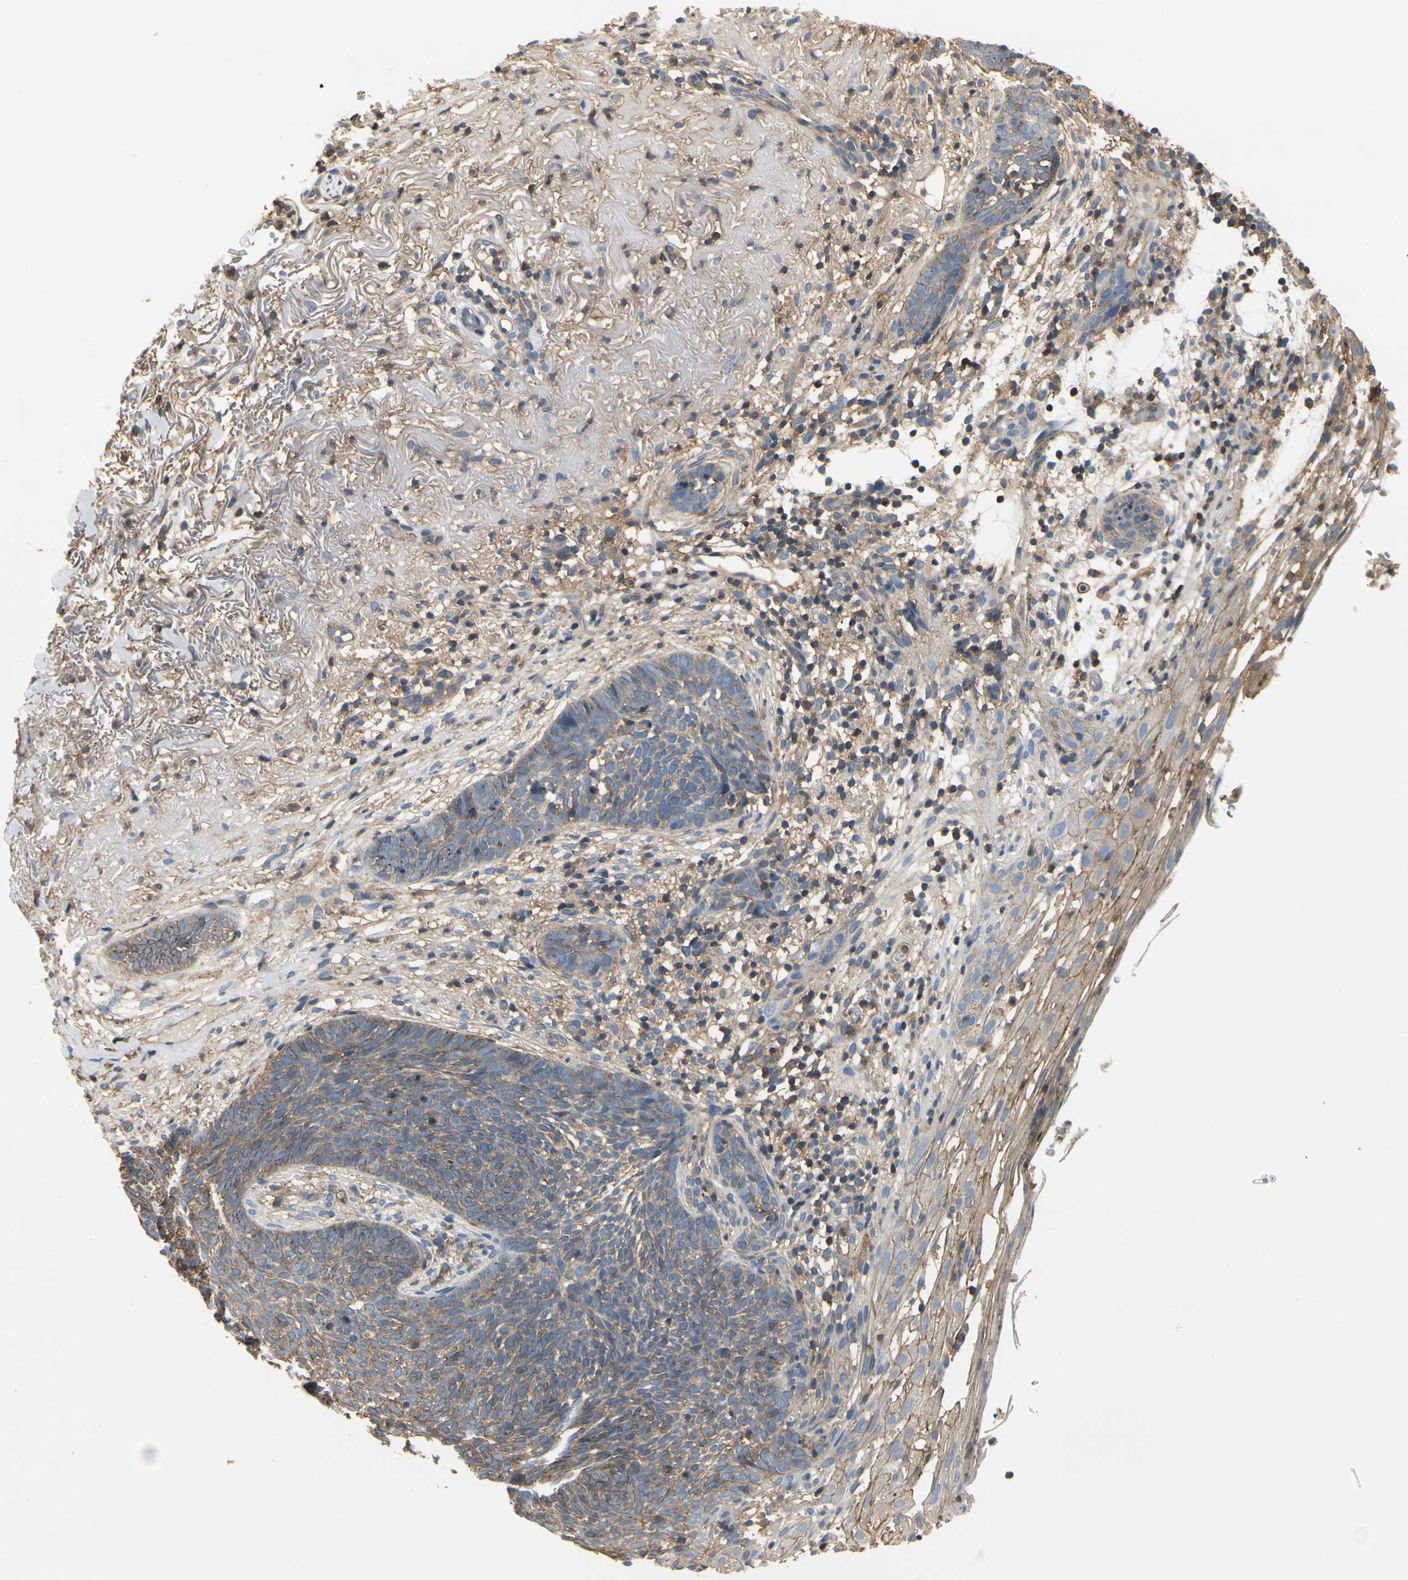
{"staining": {"intensity": "weak", "quantity": ">75%", "location": "cytoplasmic/membranous"}, "tissue": "skin cancer", "cell_type": "Tumor cells", "image_type": "cancer", "snomed": [{"axis": "morphology", "description": "Basal cell carcinoma"}, {"axis": "topography", "description": "Skin"}], "caption": "A low amount of weak cytoplasmic/membranous positivity is seen in about >75% of tumor cells in basal cell carcinoma (skin) tissue. (Brightfield microscopy of DAB IHC at high magnification).", "gene": "IL1RL1", "patient": {"sex": "female", "age": 70}}